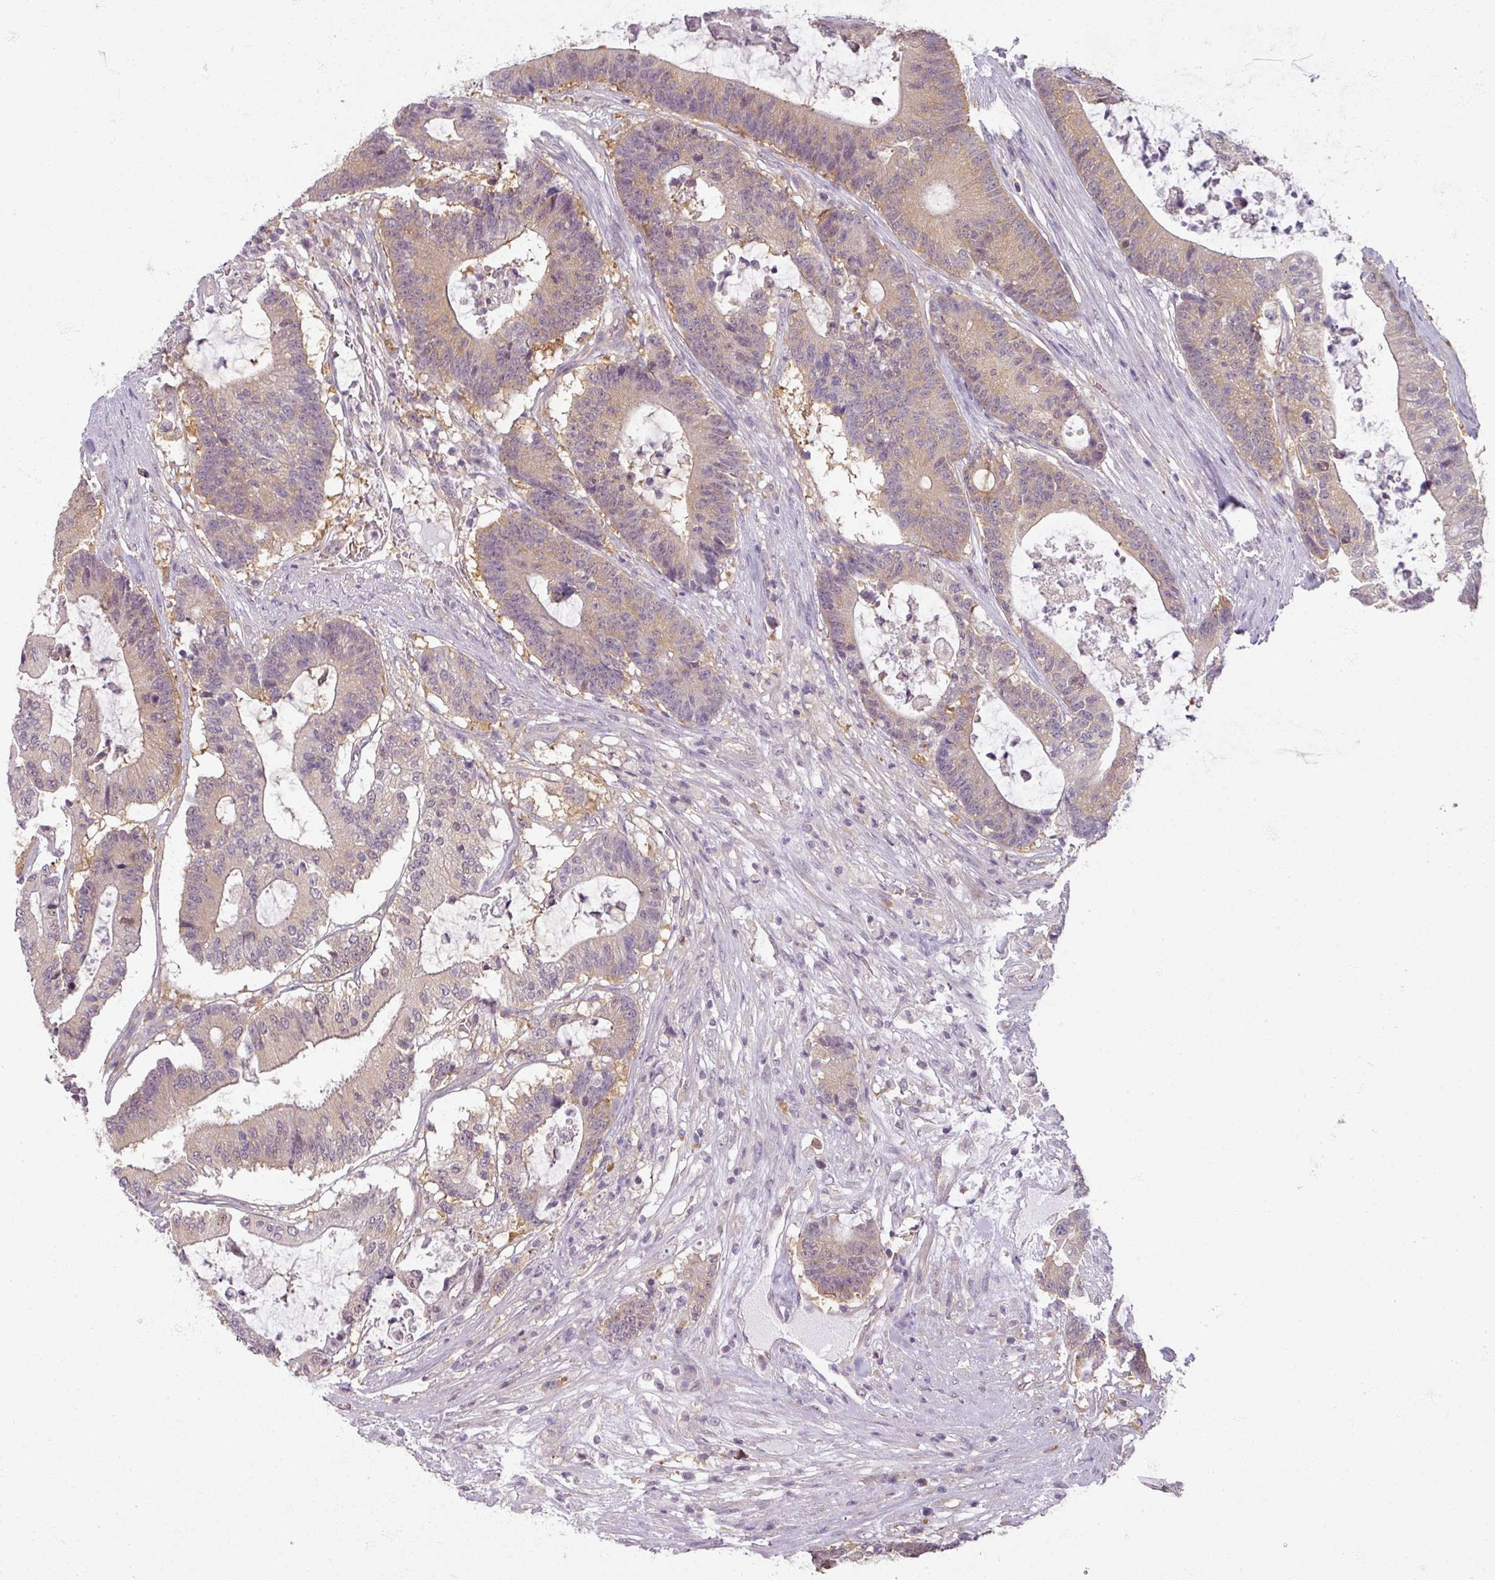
{"staining": {"intensity": "weak", "quantity": "25%-75%", "location": "cytoplasmic/membranous"}, "tissue": "colorectal cancer", "cell_type": "Tumor cells", "image_type": "cancer", "snomed": [{"axis": "morphology", "description": "Adenocarcinoma, NOS"}, {"axis": "topography", "description": "Colon"}], "caption": "Weak cytoplasmic/membranous expression is seen in approximately 25%-75% of tumor cells in colorectal cancer.", "gene": "AGPAT4", "patient": {"sex": "female", "age": 84}}